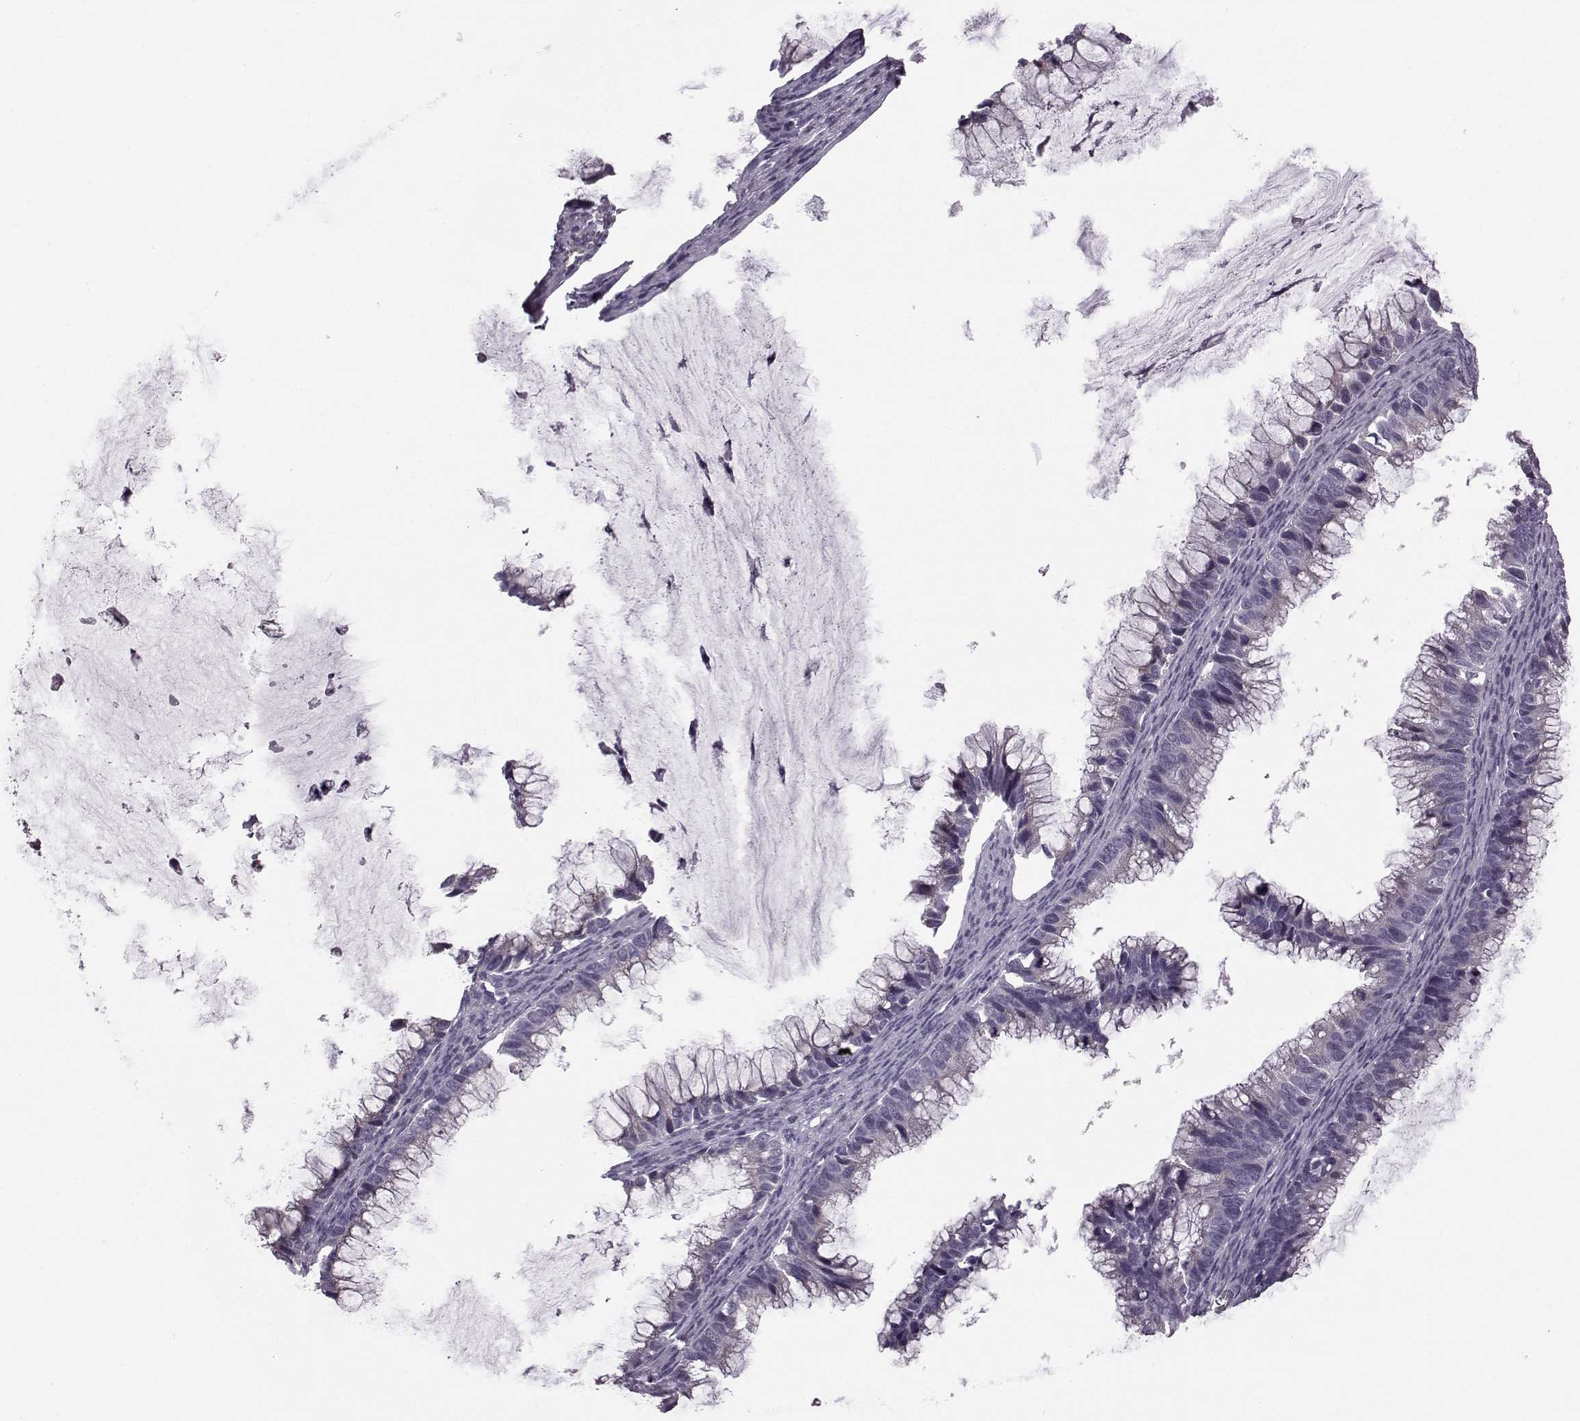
{"staining": {"intensity": "negative", "quantity": "none", "location": "none"}, "tissue": "ovarian cancer", "cell_type": "Tumor cells", "image_type": "cancer", "snomed": [{"axis": "morphology", "description": "Cystadenocarcinoma, mucinous, NOS"}, {"axis": "topography", "description": "Ovary"}], "caption": "An IHC image of ovarian cancer (mucinous cystadenocarcinoma) is shown. There is no staining in tumor cells of ovarian cancer (mucinous cystadenocarcinoma).", "gene": "JSRP1", "patient": {"sex": "female", "age": 38}}